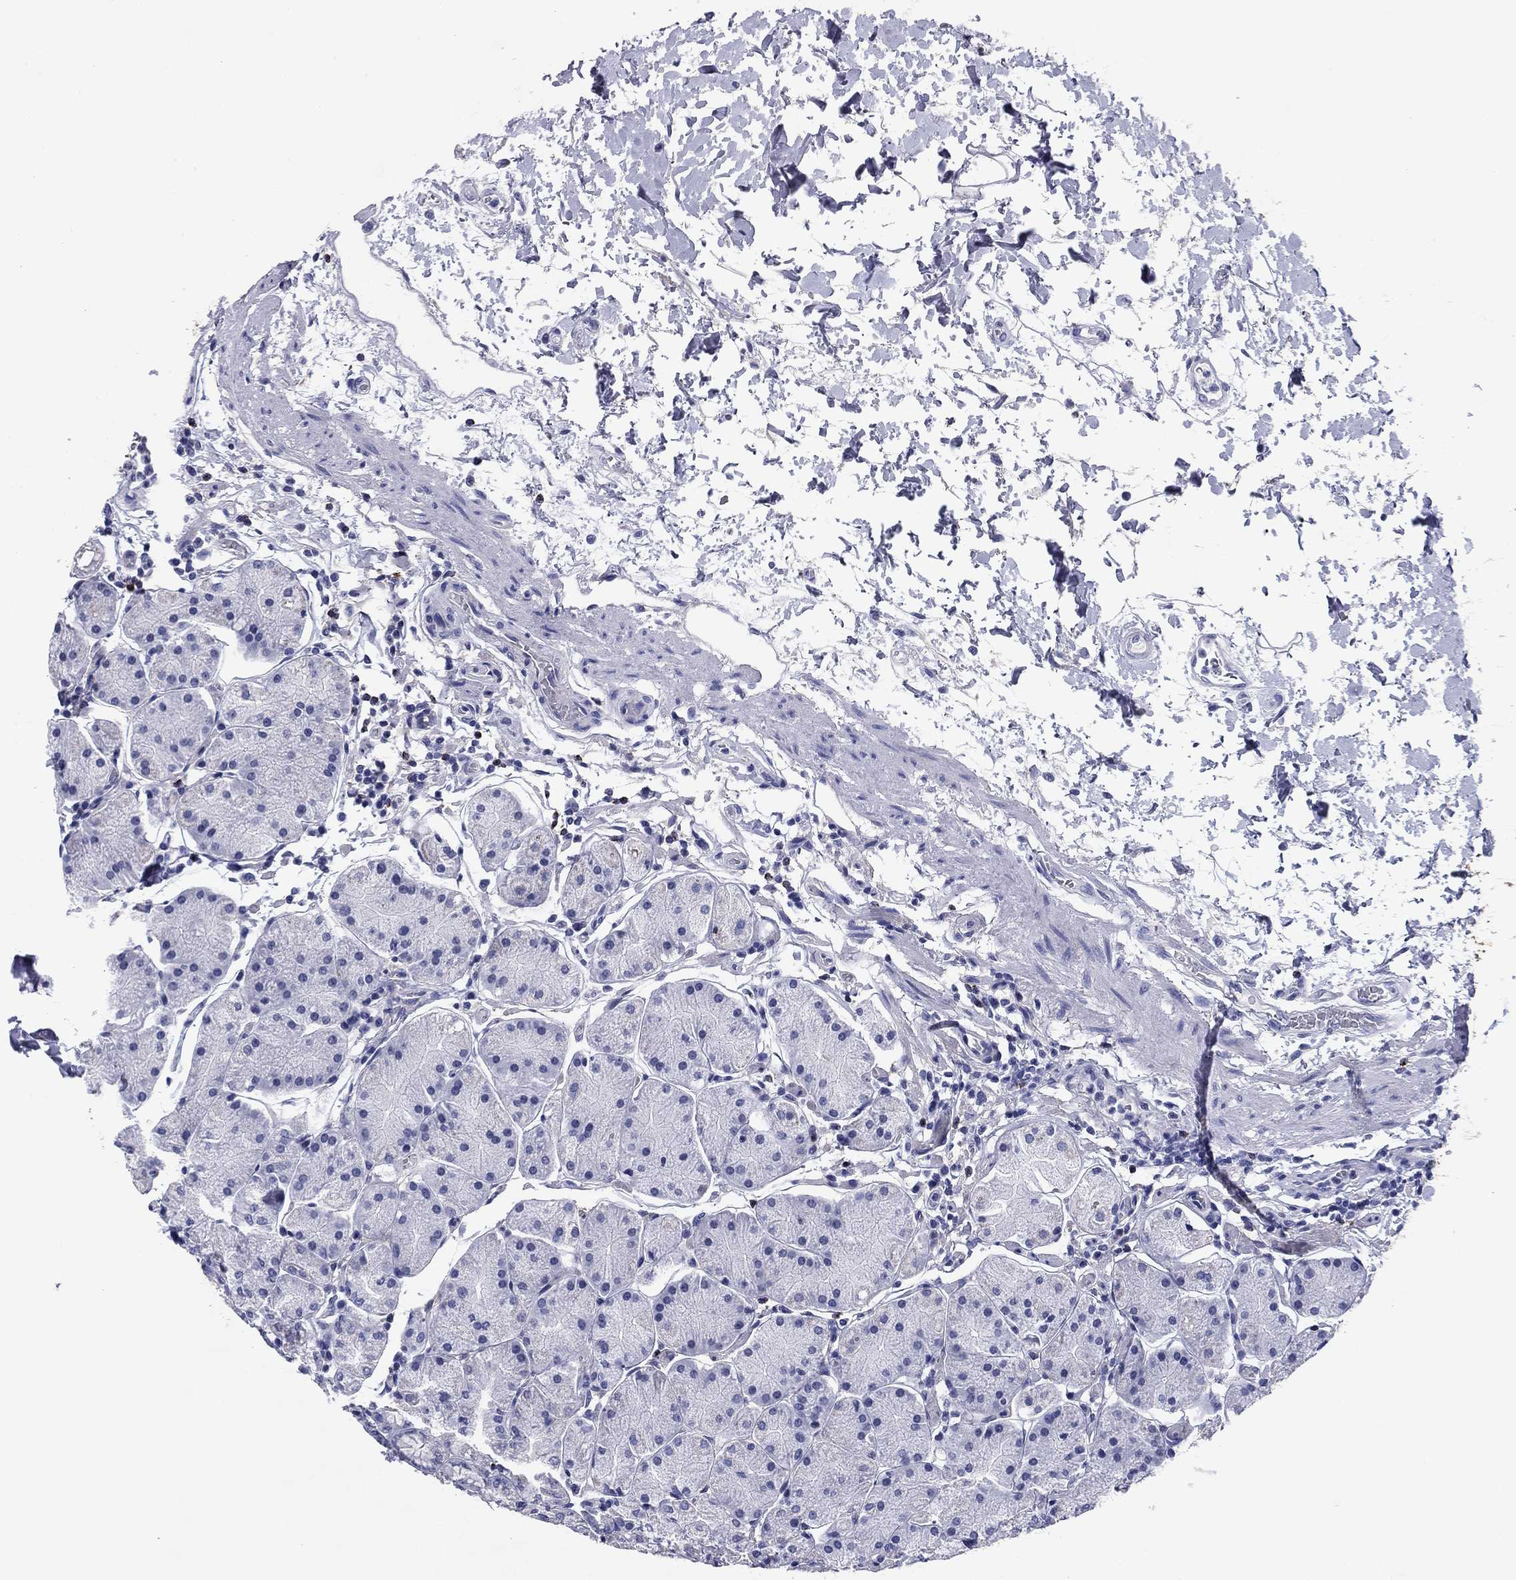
{"staining": {"intensity": "negative", "quantity": "none", "location": "none"}, "tissue": "stomach", "cell_type": "Glandular cells", "image_type": "normal", "snomed": [{"axis": "morphology", "description": "Normal tissue, NOS"}, {"axis": "topography", "description": "Stomach"}], "caption": "Immunohistochemistry (IHC) micrograph of normal stomach stained for a protein (brown), which shows no expression in glandular cells. (Stains: DAB (3,3'-diaminobenzidine) IHC with hematoxylin counter stain, Microscopy: brightfield microscopy at high magnification).", "gene": "GZMK", "patient": {"sex": "male", "age": 54}}